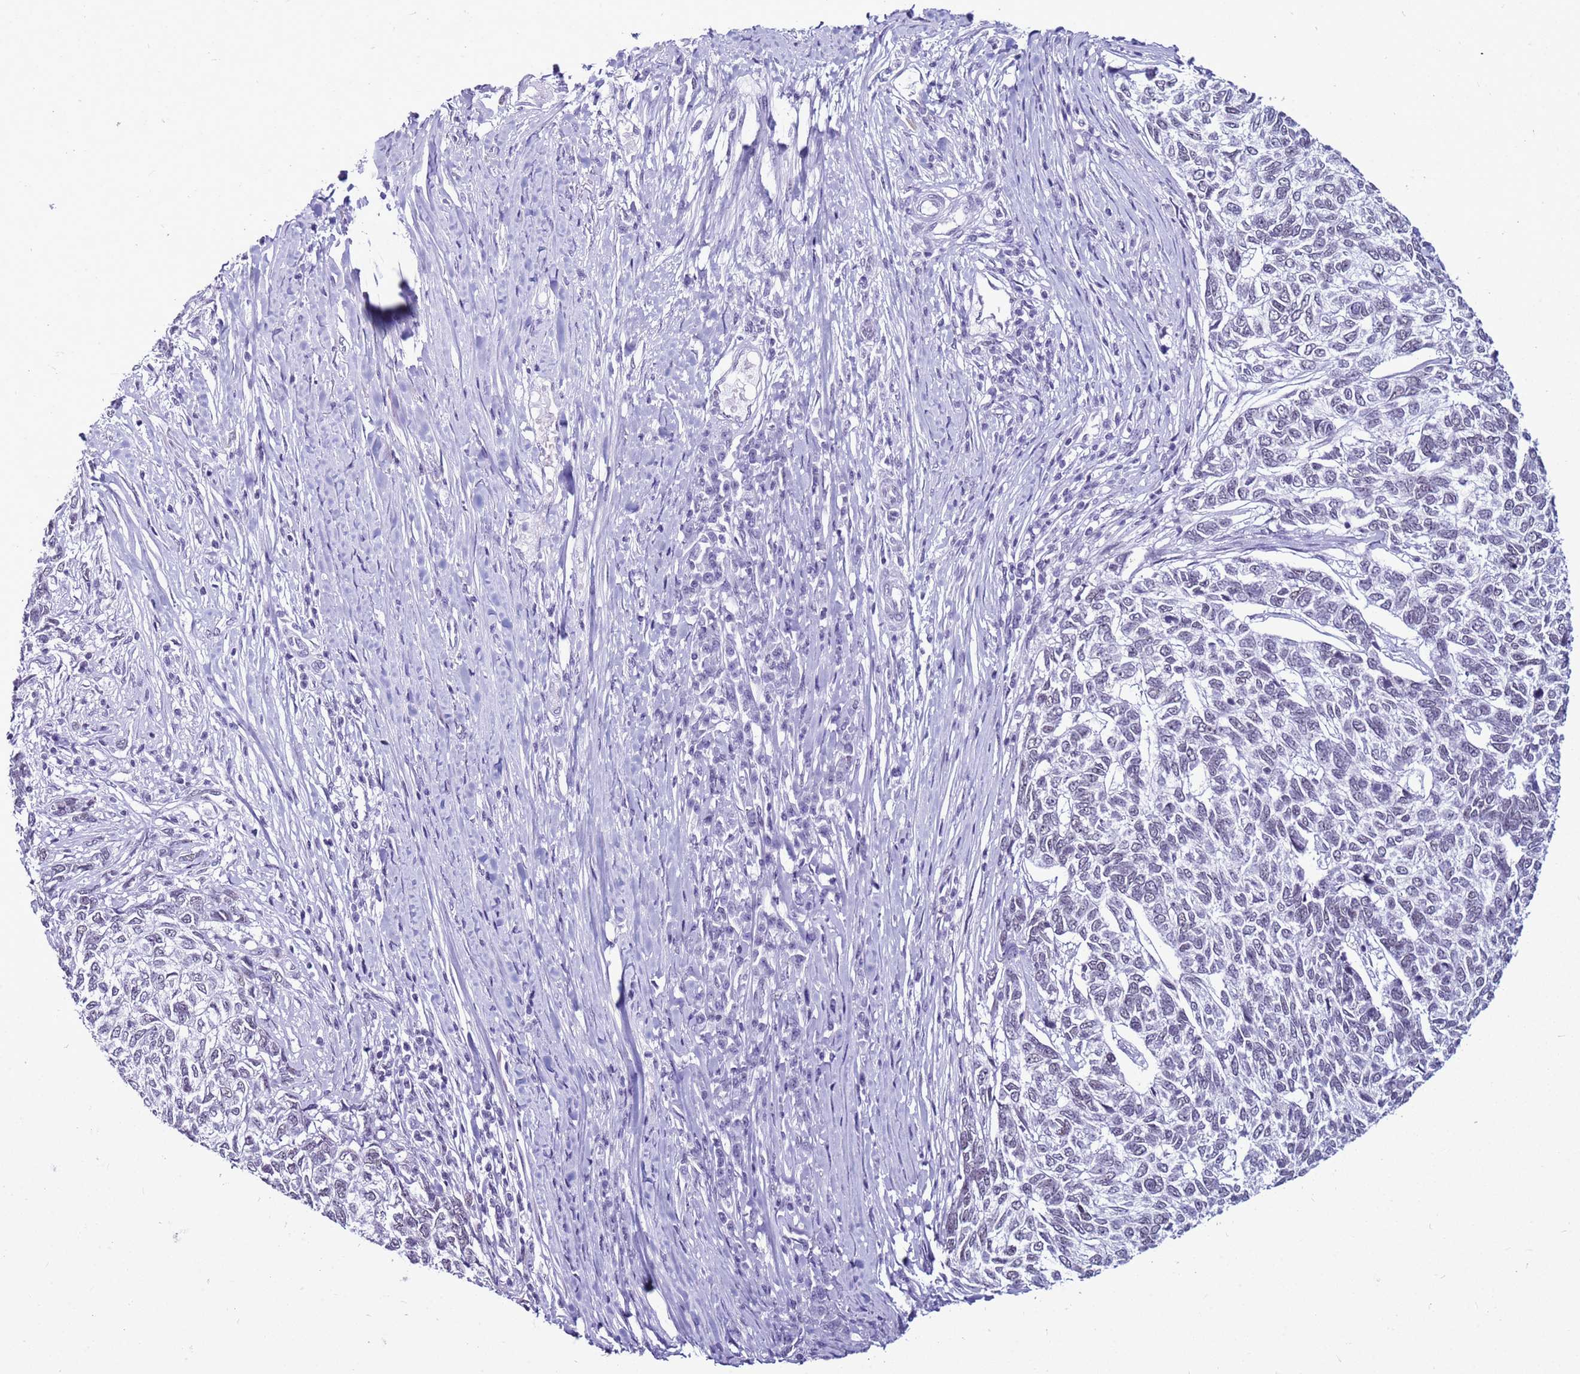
{"staining": {"intensity": "negative", "quantity": "none", "location": "none"}, "tissue": "skin cancer", "cell_type": "Tumor cells", "image_type": "cancer", "snomed": [{"axis": "morphology", "description": "Basal cell carcinoma"}, {"axis": "topography", "description": "Skin"}], "caption": "There is no significant staining in tumor cells of skin cancer (basal cell carcinoma). (Stains: DAB IHC with hematoxylin counter stain, Microscopy: brightfield microscopy at high magnification).", "gene": "DHX15", "patient": {"sex": "female", "age": 65}}